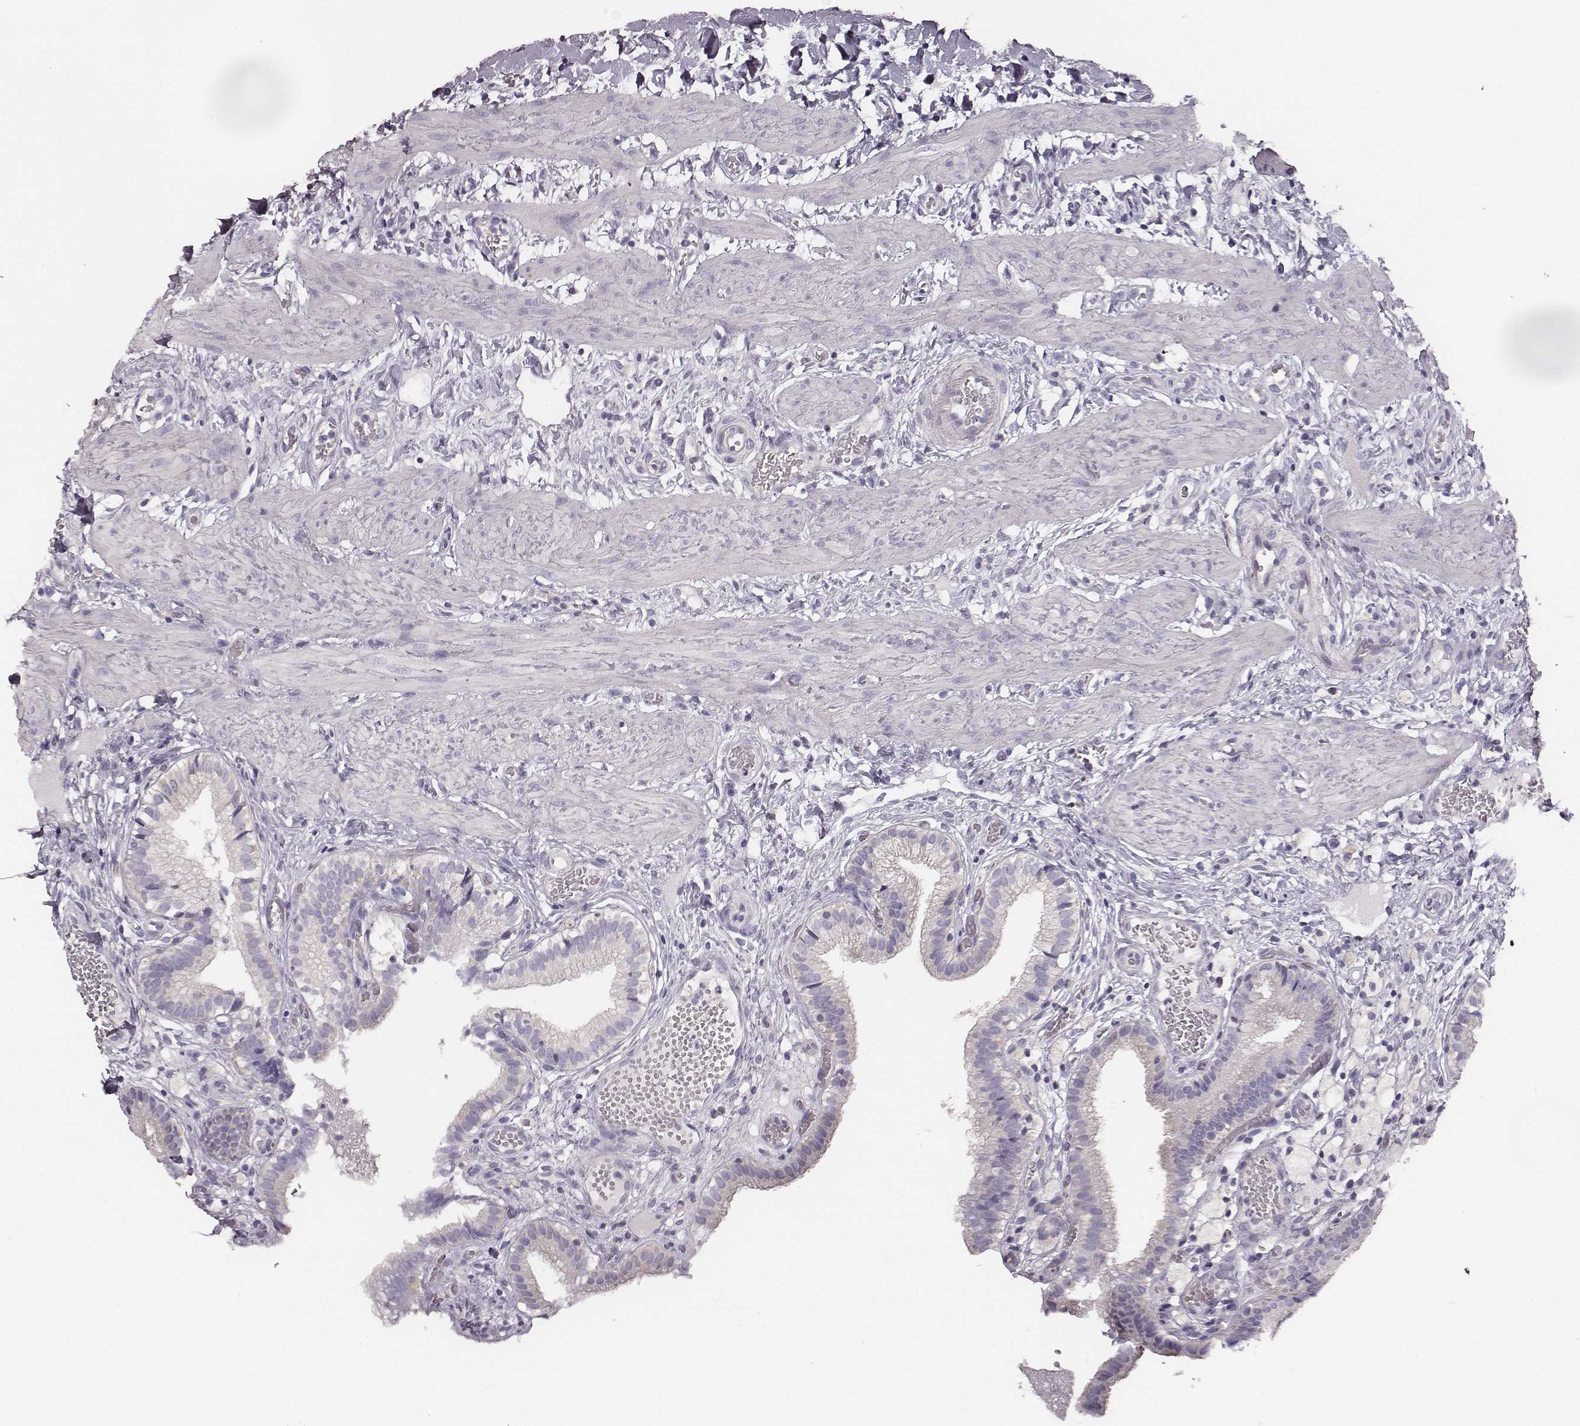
{"staining": {"intensity": "negative", "quantity": "none", "location": "none"}, "tissue": "gallbladder", "cell_type": "Glandular cells", "image_type": "normal", "snomed": [{"axis": "morphology", "description": "Normal tissue, NOS"}, {"axis": "topography", "description": "Gallbladder"}], "caption": "A high-resolution photomicrograph shows IHC staining of normal gallbladder, which reveals no significant positivity in glandular cells.", "gene": "UBL4B", "patient": {"sex": "female", "age": 24}}